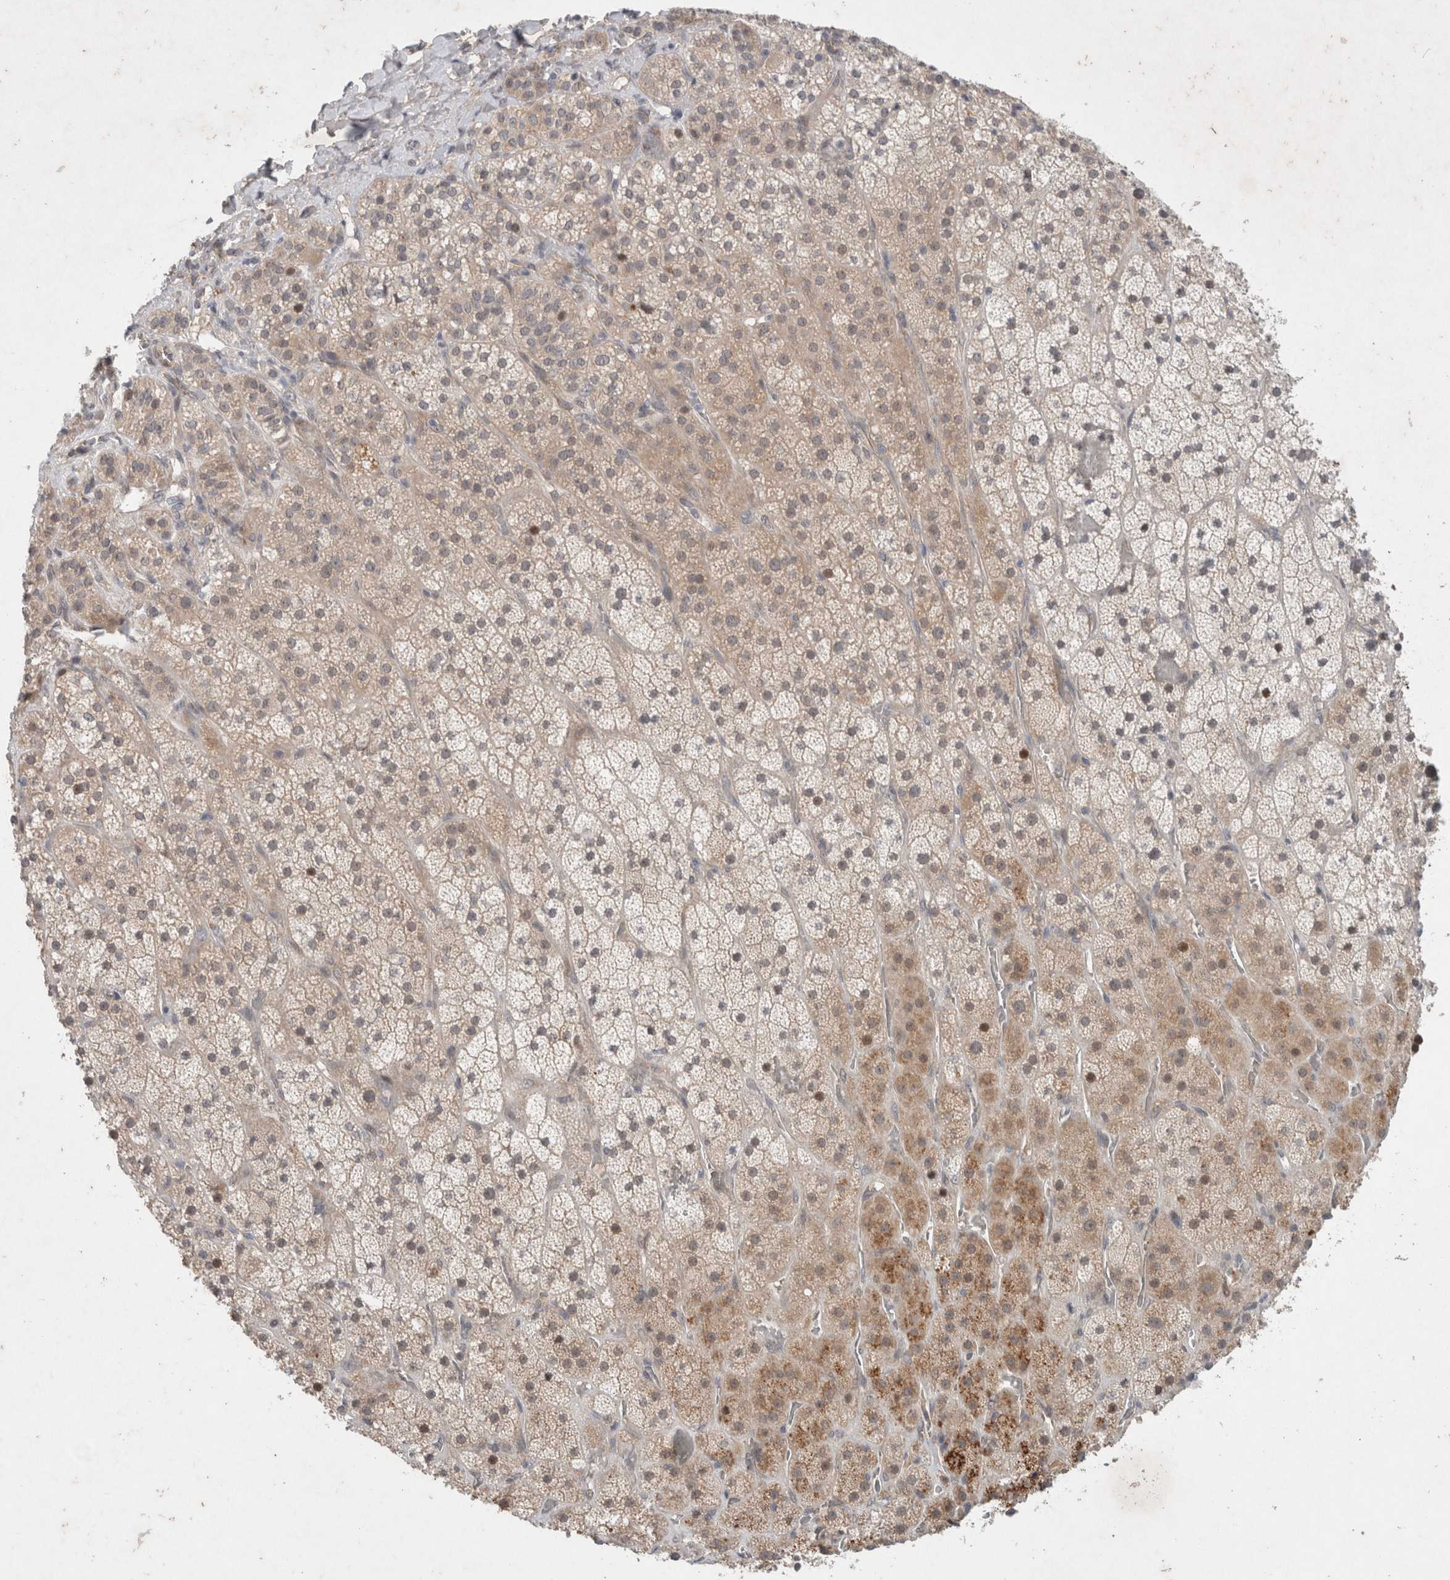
{"staining": {"intensity": "moderate", "quantity": "25%-75%", "location": "cytoplasmic/membranous,nuclear"}, "tissue": "adrenal gland", "cell_type": "Glandular cells", "image_type": "normal", "snomed": [{"axis": "morphology", "description": "Normal tissue, NOS"}, {"axis": "topography", "description": "Adrenal gland"}], "caption": "Adrenal gland stained with immunohistochemistry displays moderate cytoplasmic/membranous,nuclear positivity in about 25%-75% of glandular cells. (DAB IHC, brown staining for protein, blue staining for nuclei).", "gene": "RASAL2", "patient": {"sex": "male", "age": 57}}